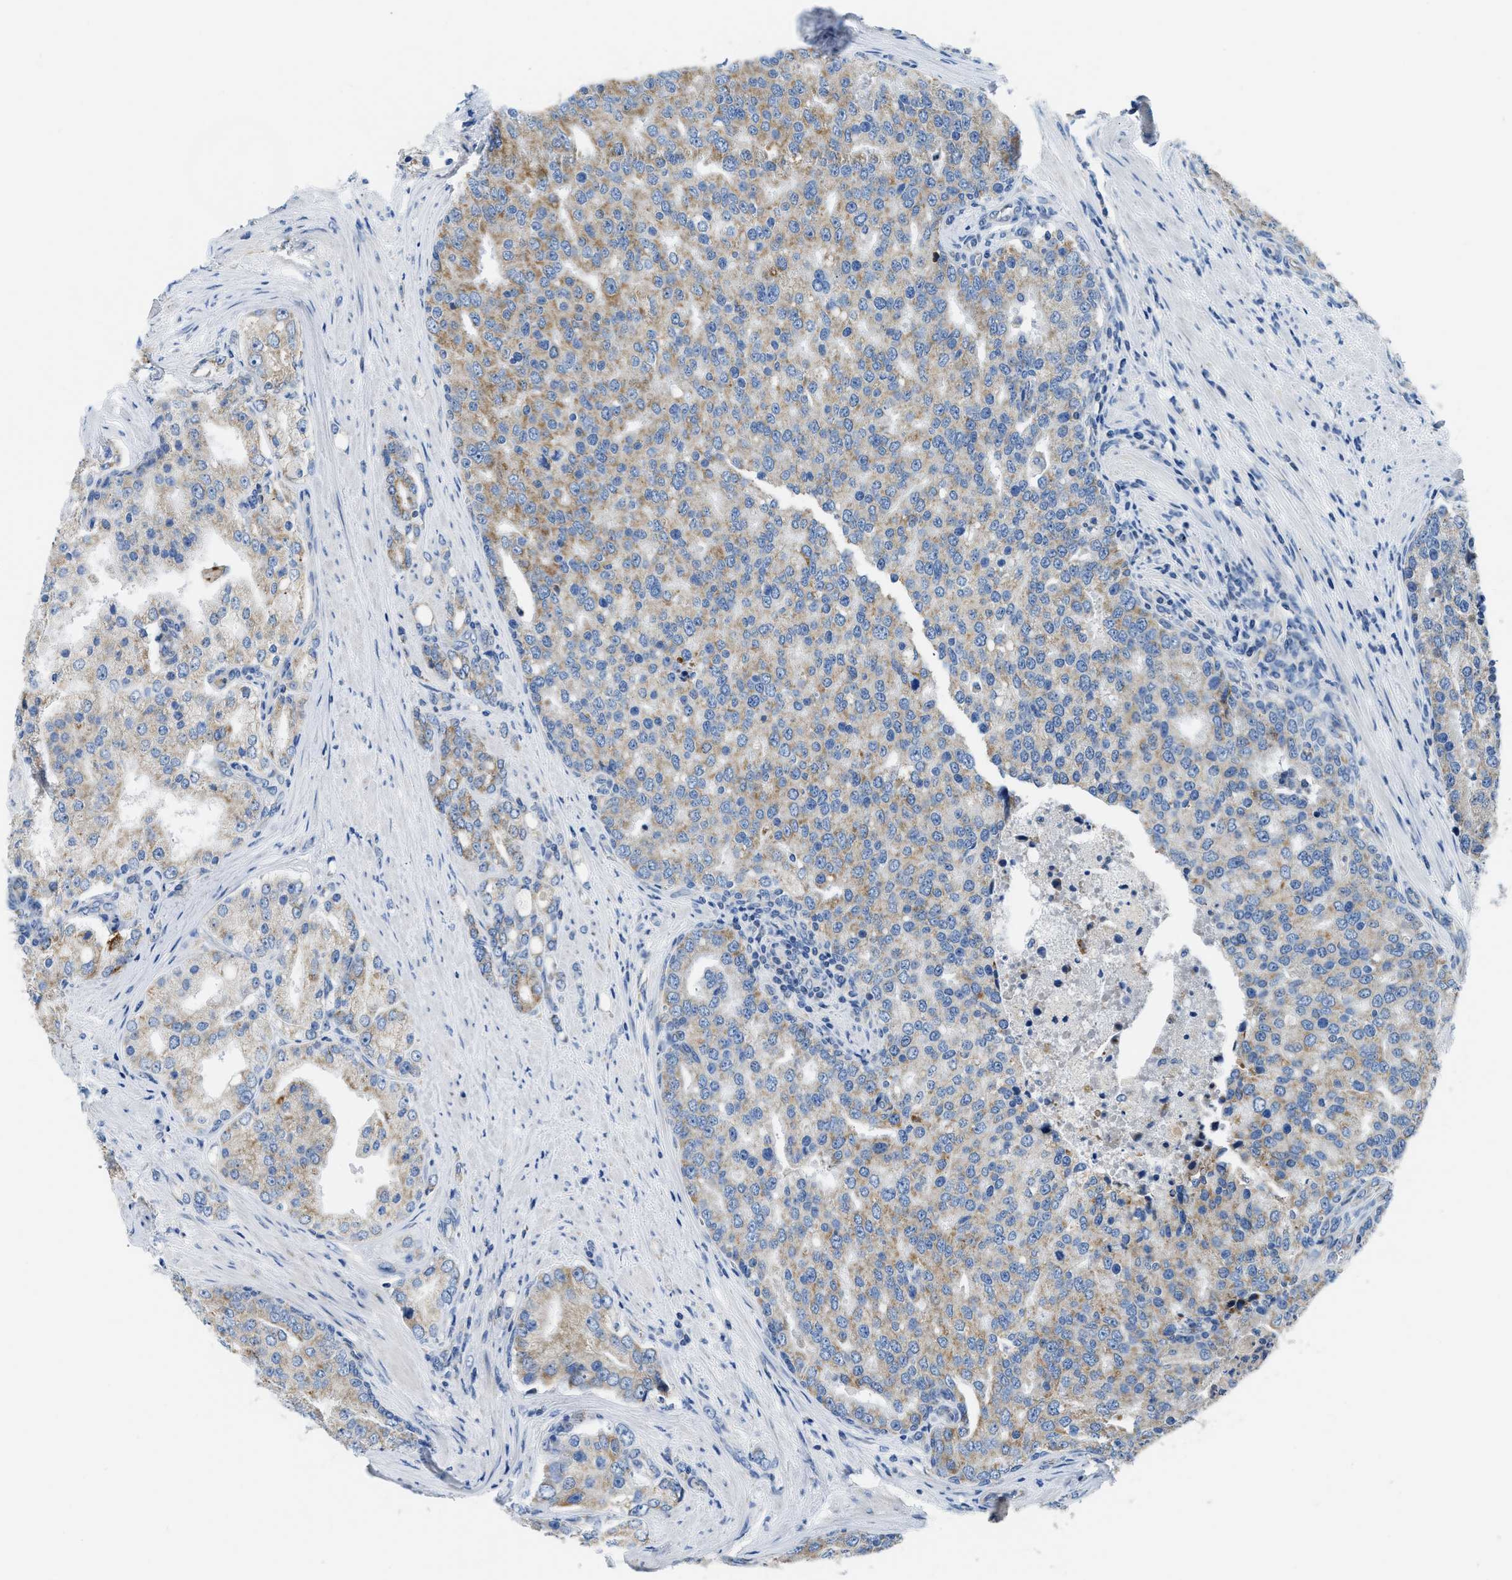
{"staining": {"intensity": "weak", "quantity": ">75%", "location": "cytoplasmic/membranous"}, "tissue": "prostate cancer", "cell_type": "Tumor cells", "image_type": "cancer", "snomed": [{"axis": "morphology", "description": "Adenocarcinoma, High grade"}, {"axis": "topography", "description": "Prostate"}], "caption": "This is an image of immunohistochemistry staining of adenocarcinoma (high-grade) (prostate), which shows weak positivity in the cytoplasmic/membranous of tumor cells.", "gene": "SLC25A13", "patient": {"sex": "male", "age": 50}}